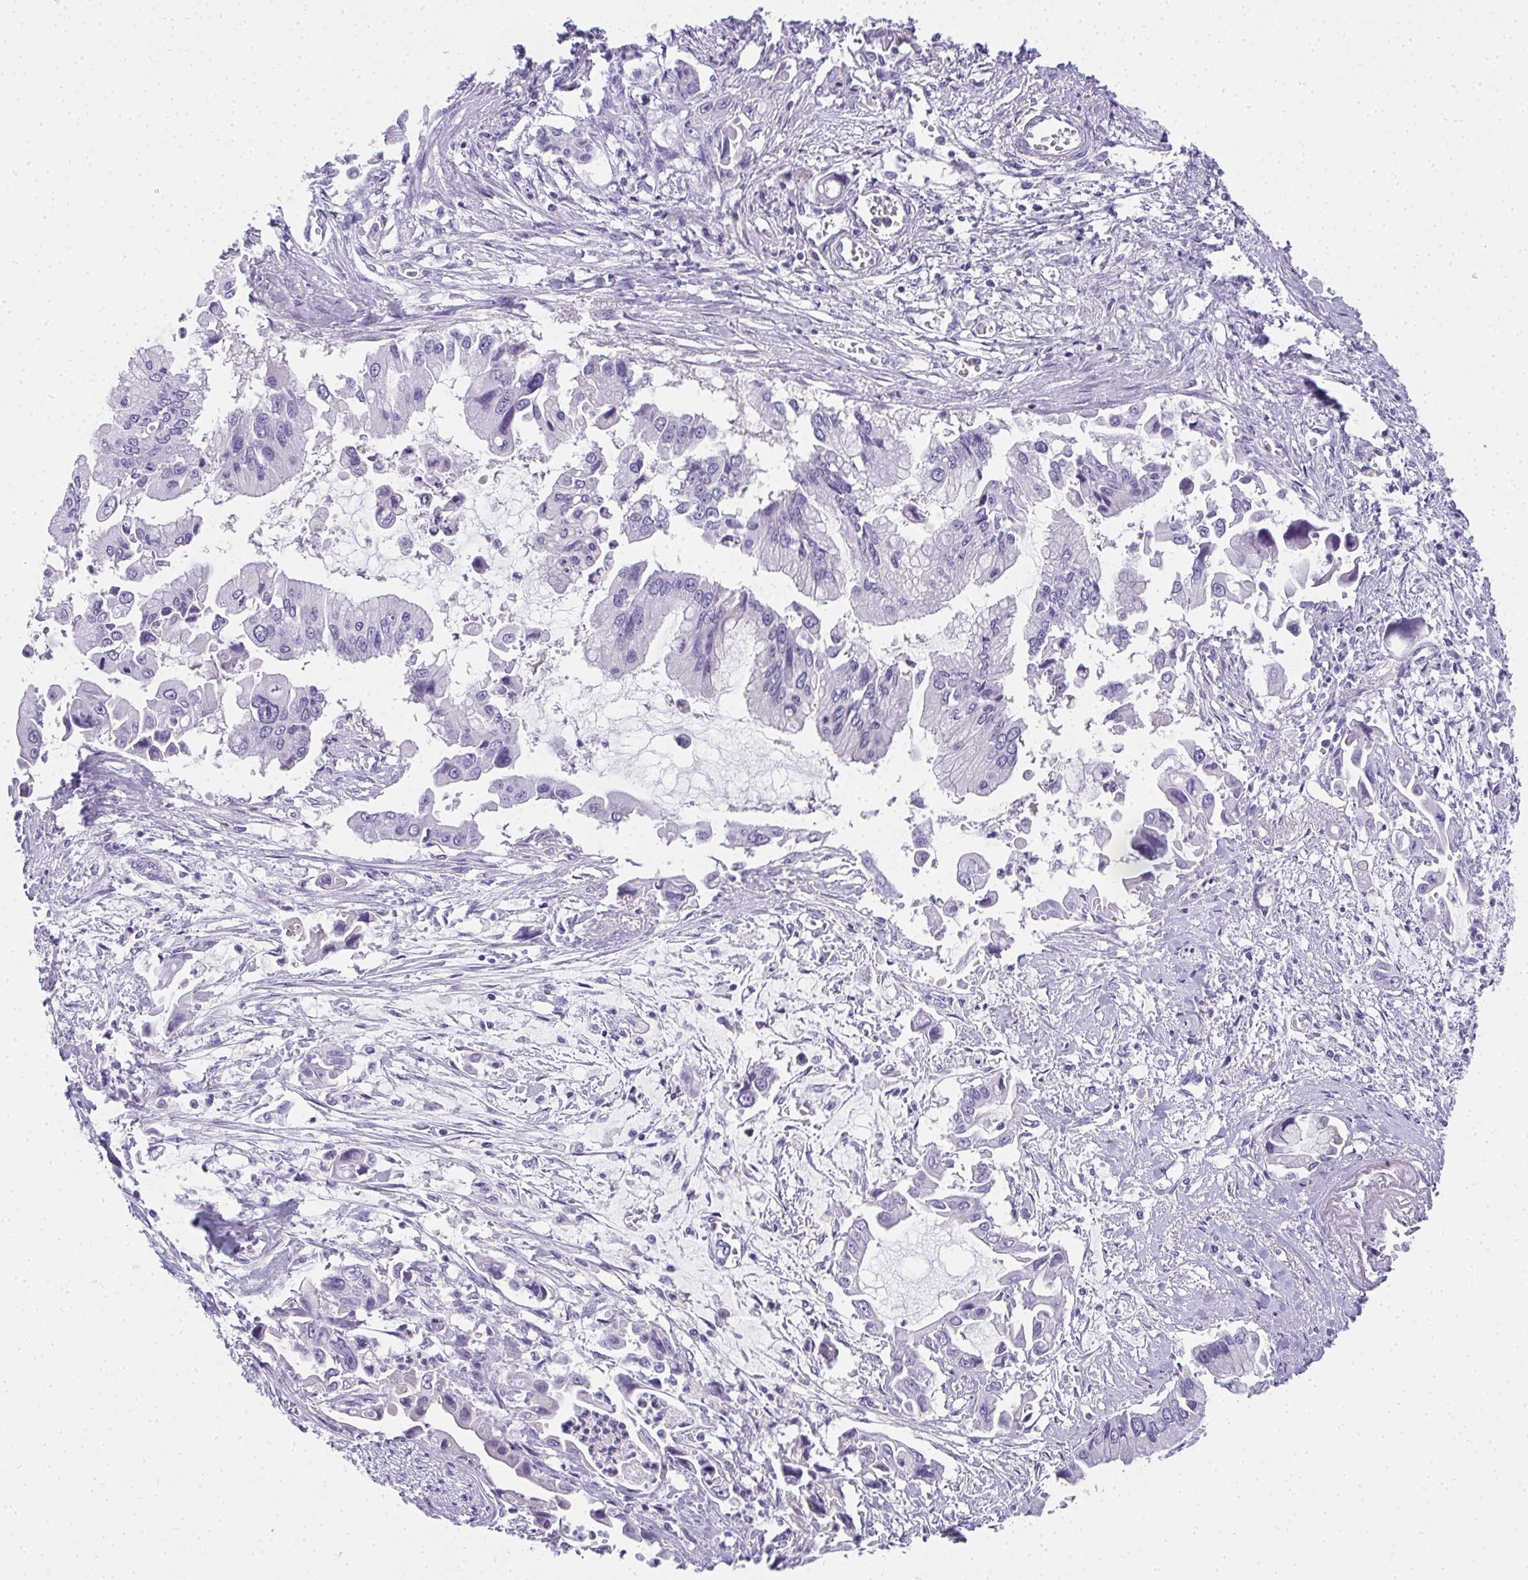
{"staining": {"intensity": "negative", "quantity": "none", "location": "none"}, "tissue": "pancreatic cancer", "cell_type": "Tumor cells", "image_type": "cancer", "snomed": [{"axis": "morphology", "description": "Adenocarcinoma, NOS"}, {"axis": "topography", "description": "Pancreas"}], "caption": "Immunohistochemistry (IHC) histopathology image of pancreatic cancer stained for a protein (brown), which displays no expression in tumor cells. Nuclei are stained in blue.", "gene": "ZSWIM3", "patient": {"sex": "male", "age": 84}}